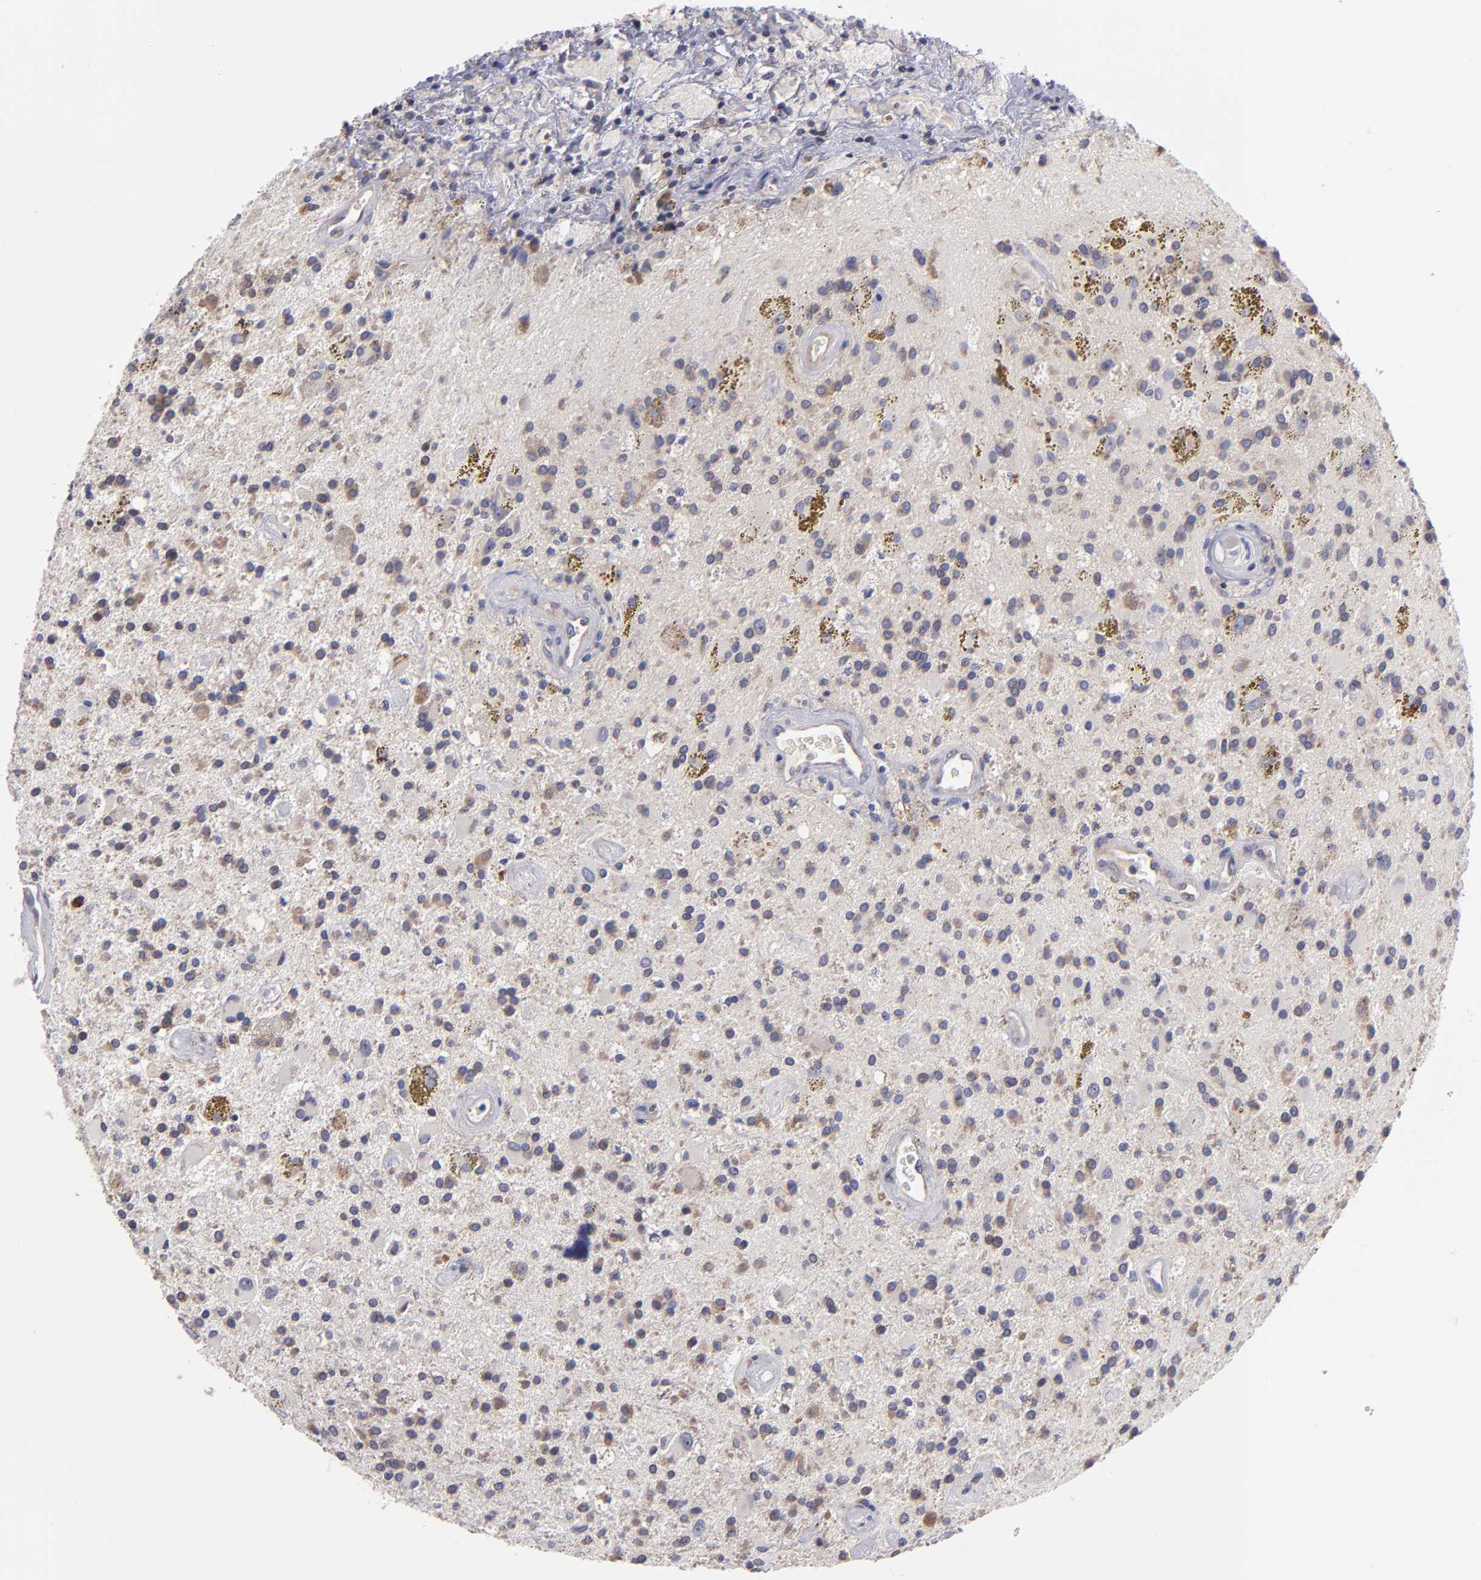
{"staining": {"intensity": "weak", "quantity": "25%-75%", "location": "cytoplasmic/membranous"}, "tissue": "glioma", "cell_type": "Tumor cells", "image_type": "cancer", "snomed": [{"axis": "morphology", "description": "Glioma, malignant, Low grade"}, {"axis": "topography", "description": "Brain"}], "caption": "Protein staining of glioma tissue exhibits weak cytoplasmic/membranous staining in approximately 25%-75% of tumor cells. (brown staining indicates protein expression, while blue staining denotes nuclei).", "gene": "EIF3L", "patient": {"sex": "male", "age": 58}}